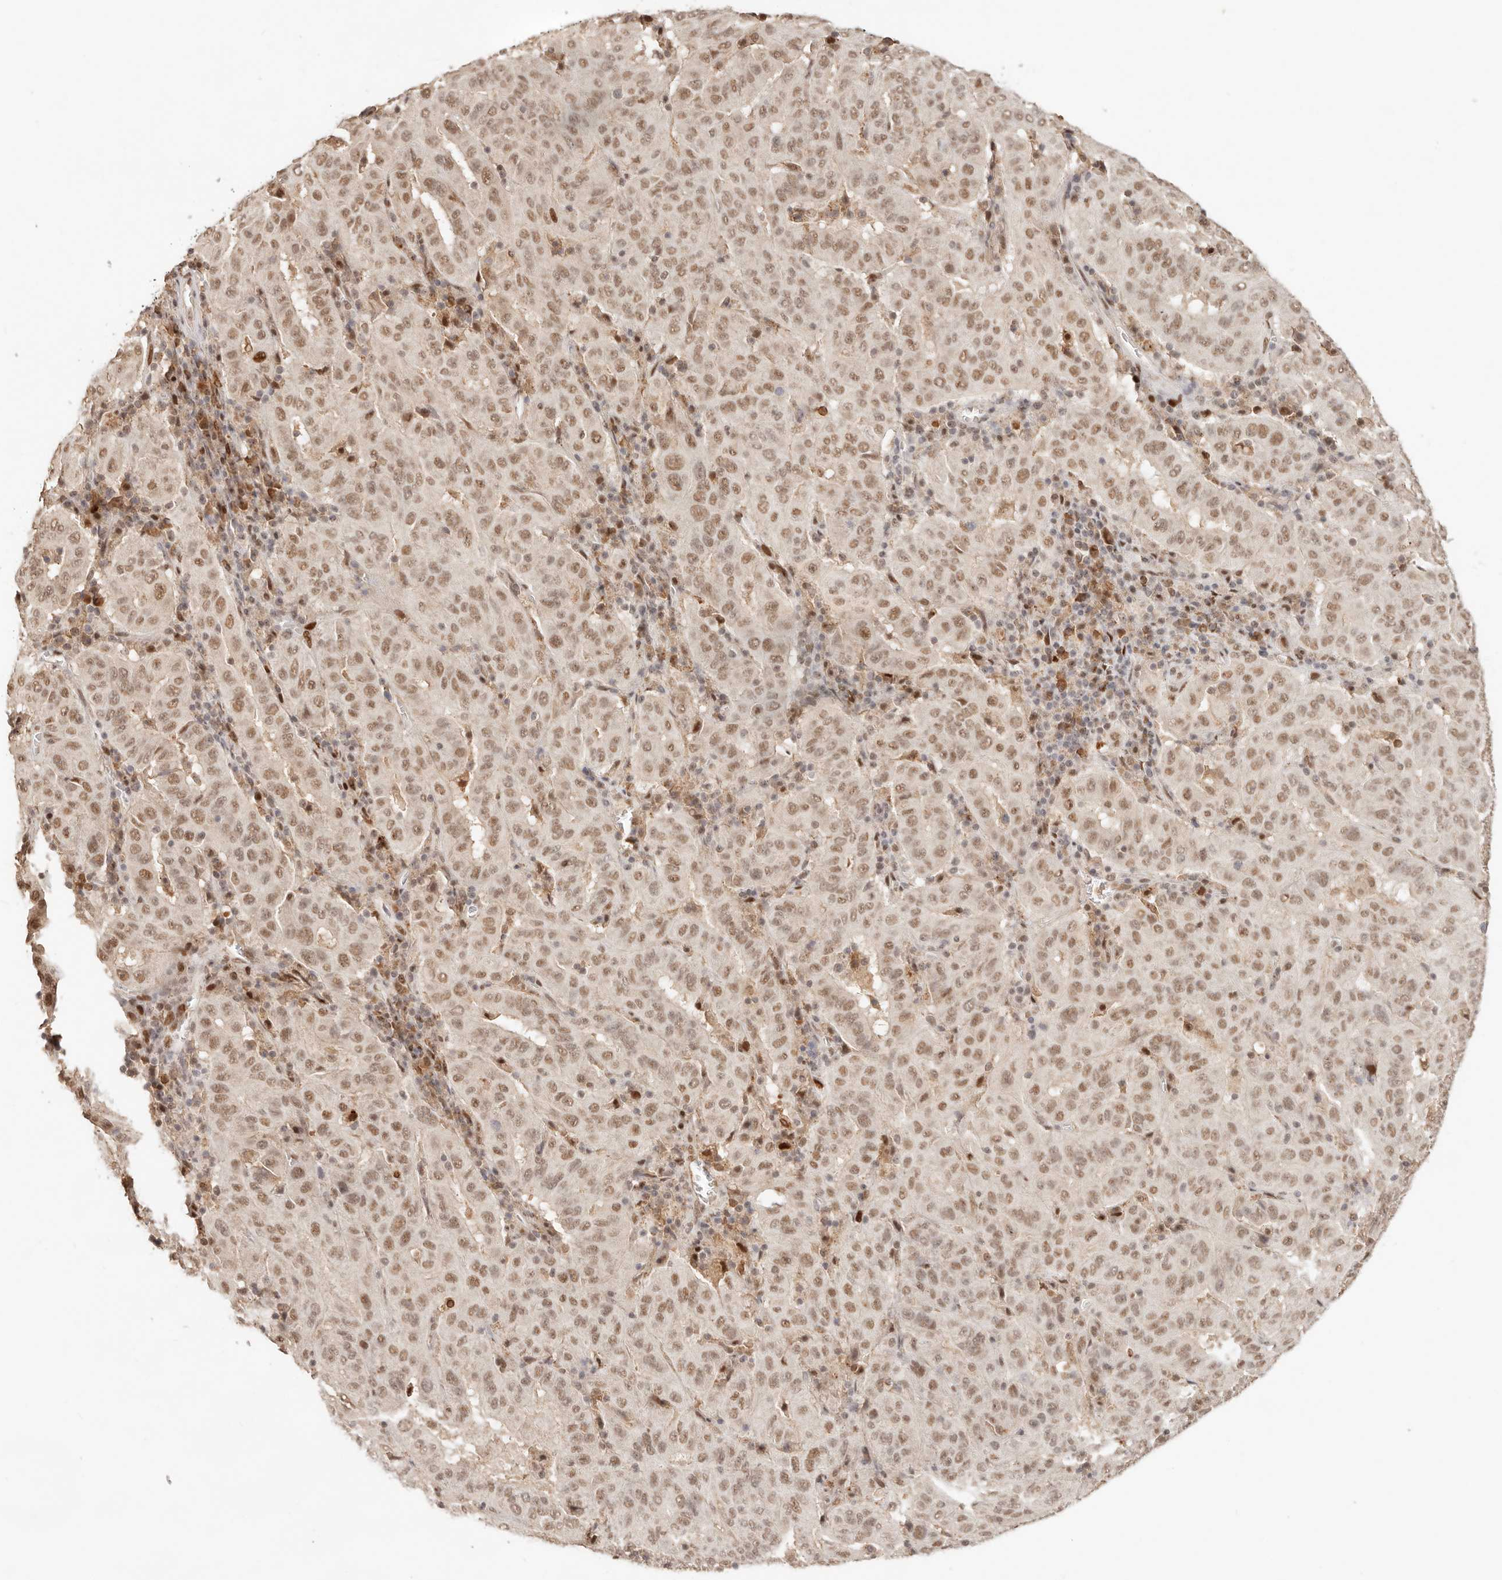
{"staining": {"intensity": "moderate", "quantity": ">75%", "location": "nuclear"}, "tissue": "pancreatic cancer", "cell_type": "Tumor cells", "image_type": "cancer", "snomed": [{"axis": "morphology", "description": "Adenocarcinoma, NOS"}, {"axis": "topography", "description": "Pancreas"}], "caption": "An image of human pancreatic adenocarcinoma stained for a protein displays moderate nuclear brown staining in tumor cells.", "gene": "NPAS2", "patient": {"sex": "male", "age": 63}}